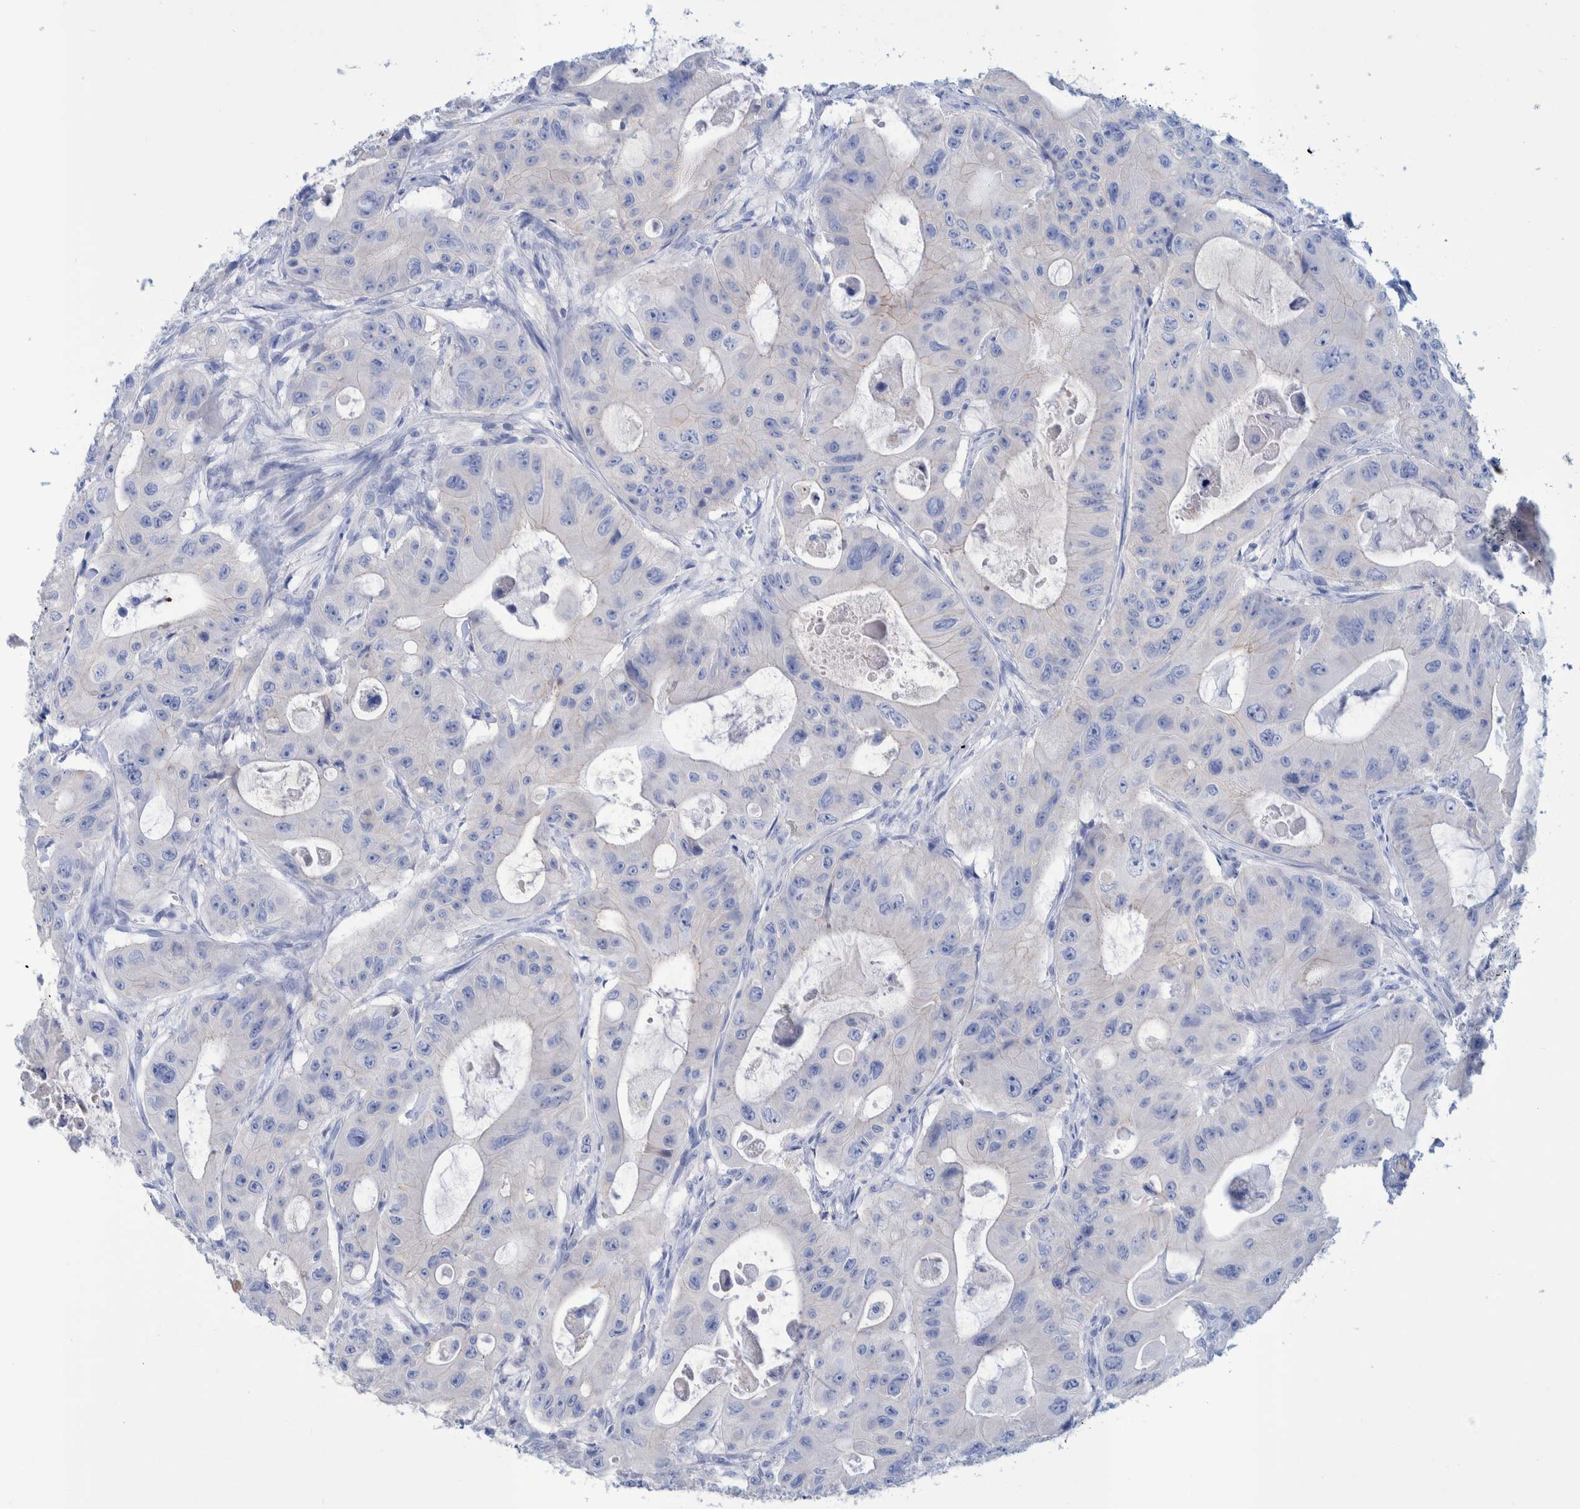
{"staining": {"intensity": "negative", "quantity": "none", "location": "none"}, "tissue": "colorectal cancer", "cell_type": "Tumor cells", "image_type": "cancer", "snomed": [{"axis": "morphology", "description": "Adenocarcinoma, NOS"}, {"axis": "topography", "description": "Colon"}], "caption": "Immunohistochemistry image of neoplastic tissue: human adenocarcinoma (colorectal) stained with DAB (3,3'-diaminobenzidine) shows no significant protein expression in tumor cells.", "gene": "PERP", "patient": {"sex": "female", "age": 46}}